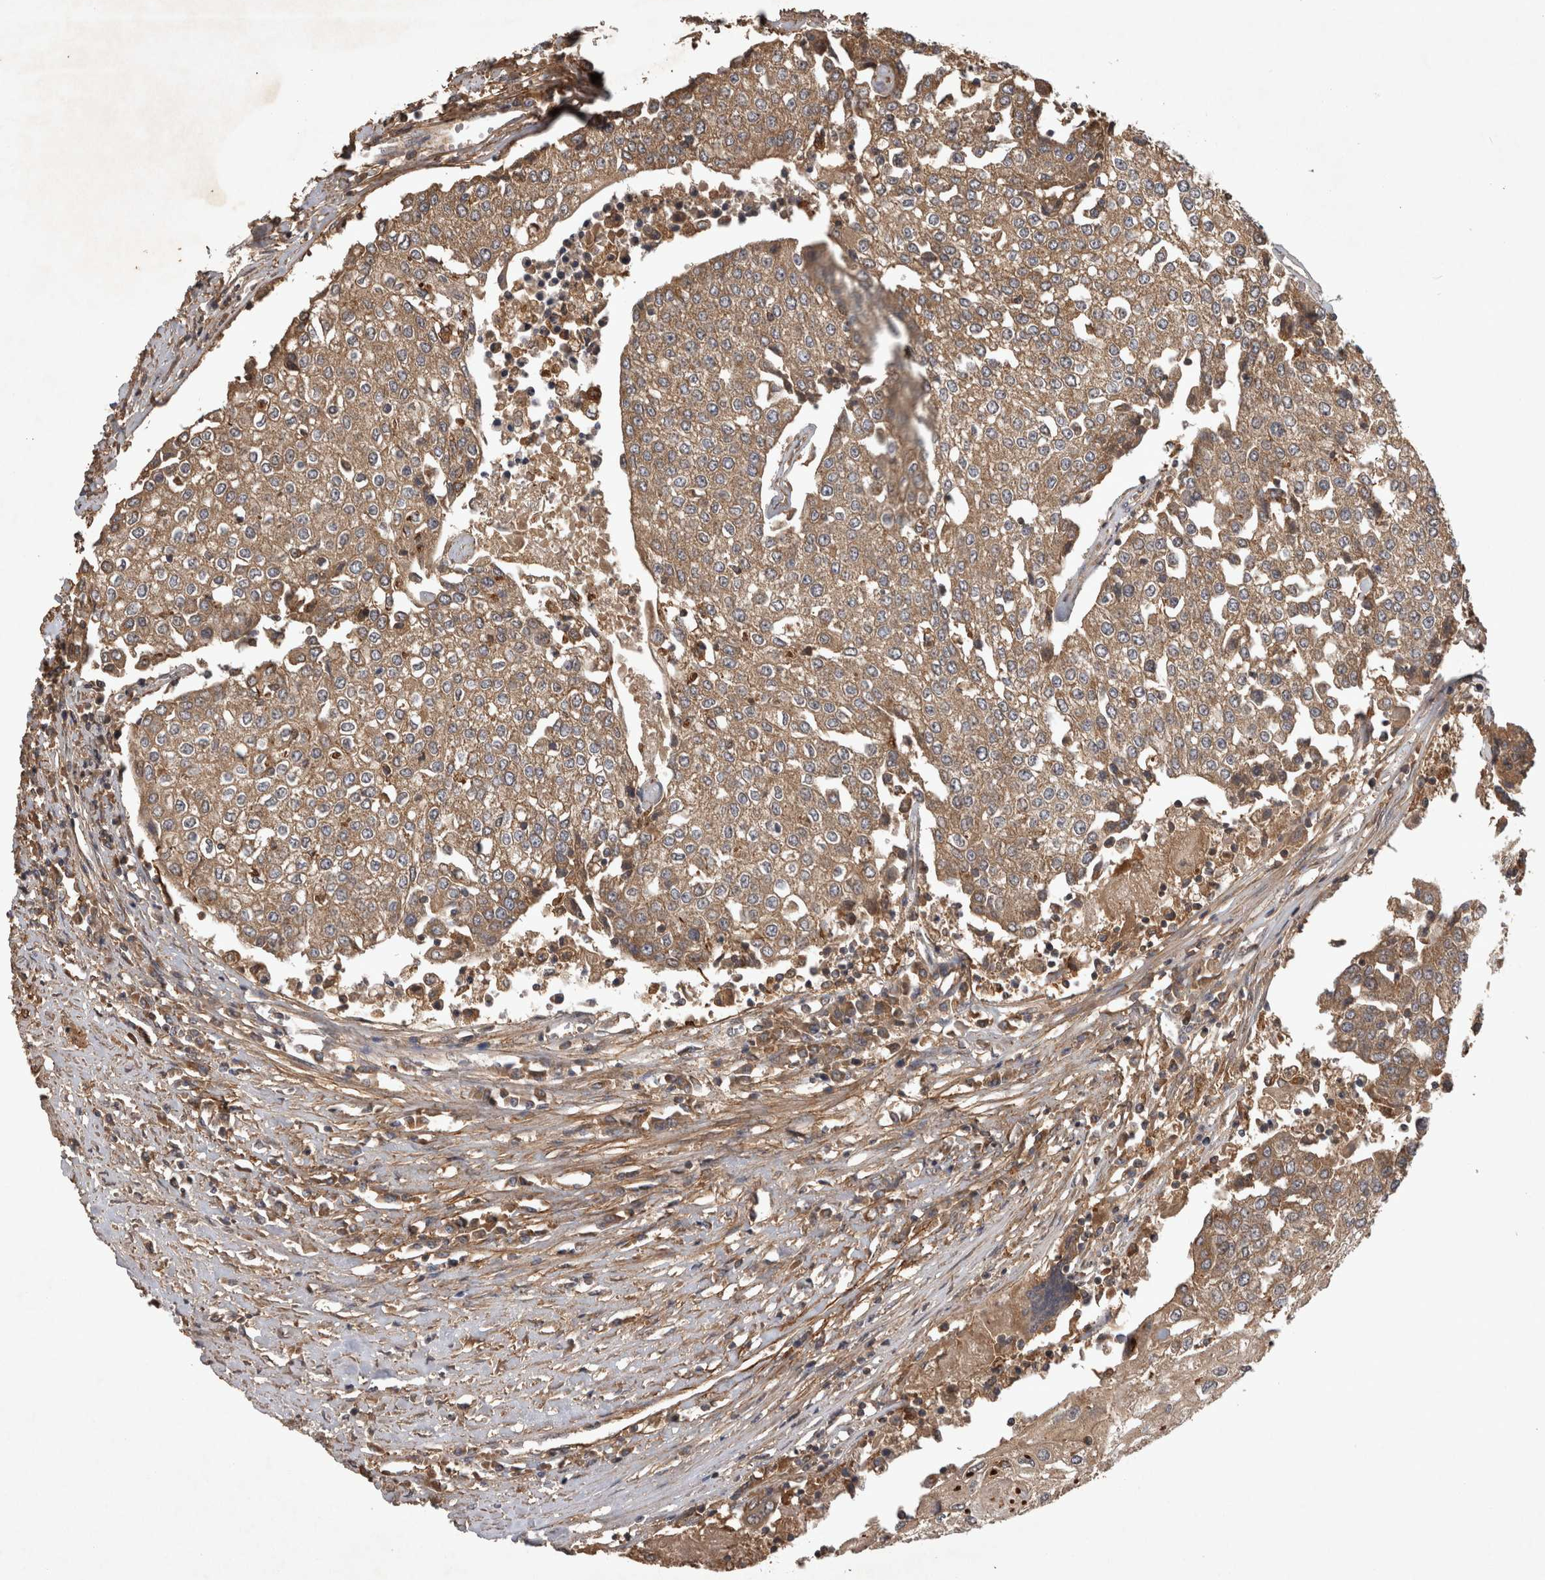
{"staining": {"intensity": "moderate", "quantity": ">75%", "location": "cytoplasmic/membranous"}, "tissue": "urothelial cancer", "cell_type": "Tumor cells", "image_type": "cancer", "snomed": [{"axis": "morphology", "description": "Urothelial carcinoma, High grade"}, {"axis": "topography", "description": "Urinary bladder"}], "caption": "DAB (3,3'-diaminobenzidine) immunohistochemical staining of urothelial cancer demonstrates moderate cytoplasmic/membranous protein positivity in about >75% of tumor cells.", "gene": "TRMT61B", "patient": {"sex": "female", "age": 85}}